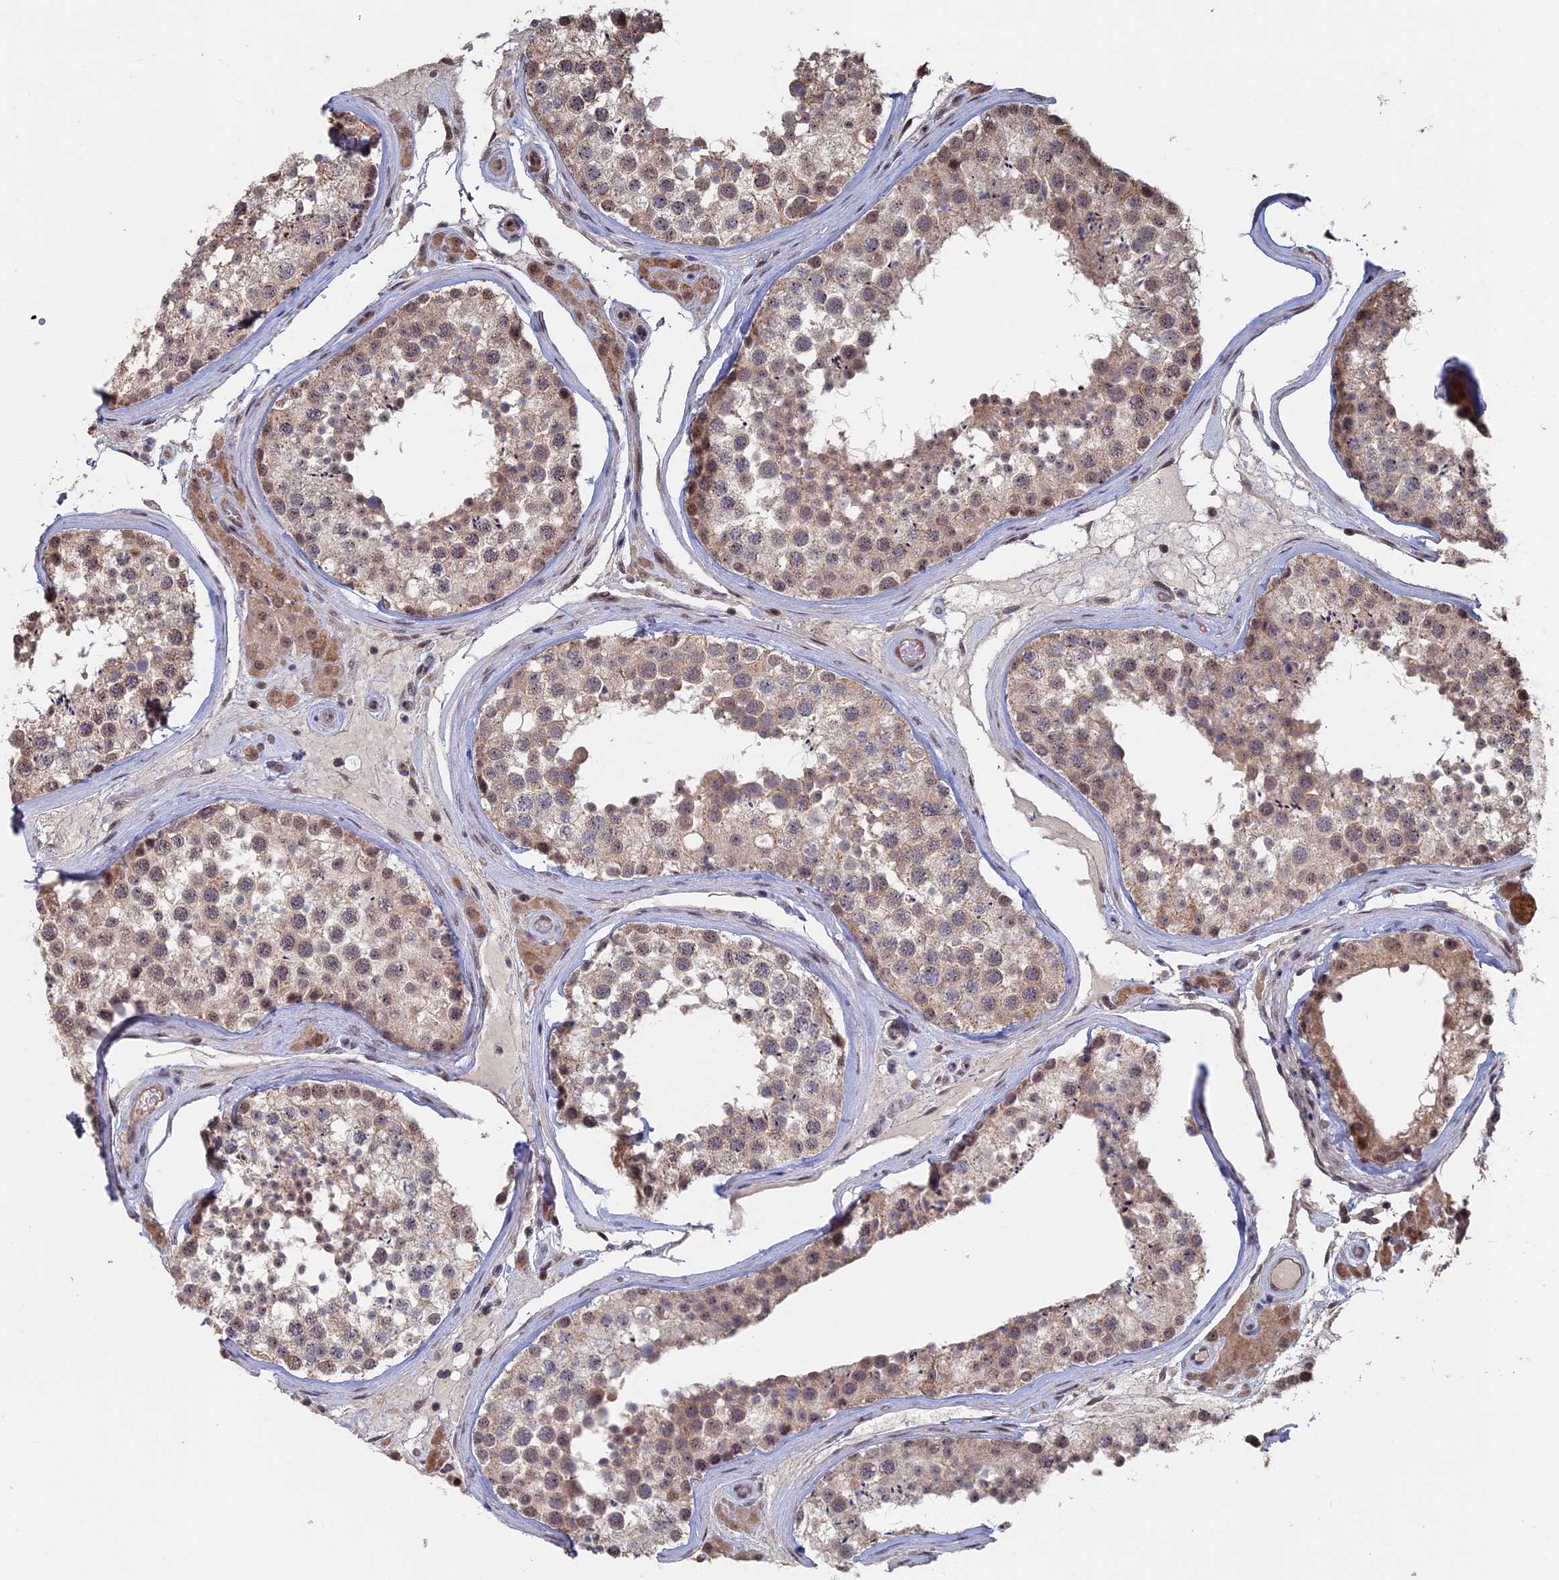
{"staining": {"intensity": "weak", "quantity": ">75%", "location": "cytoplasmic/membranous"}, "tissue": "testis", "cell_type": "Cells in seminiferous ducts", "image_type": "normal", "snomed": [{"axis": "morphology", "description": "Normal tissue, NOS"}, {"axis": "topography", "description": "Testis"}], "caption": "Immunohistochemistry (IHC) (DAB) staining of benign human testis displays weak cytoplasmic/membranous protein expression in about >75% of cells in seminiferous ducts.", "gene": "KIAA1328", "patient": {"sex": "male", "age": 46}}